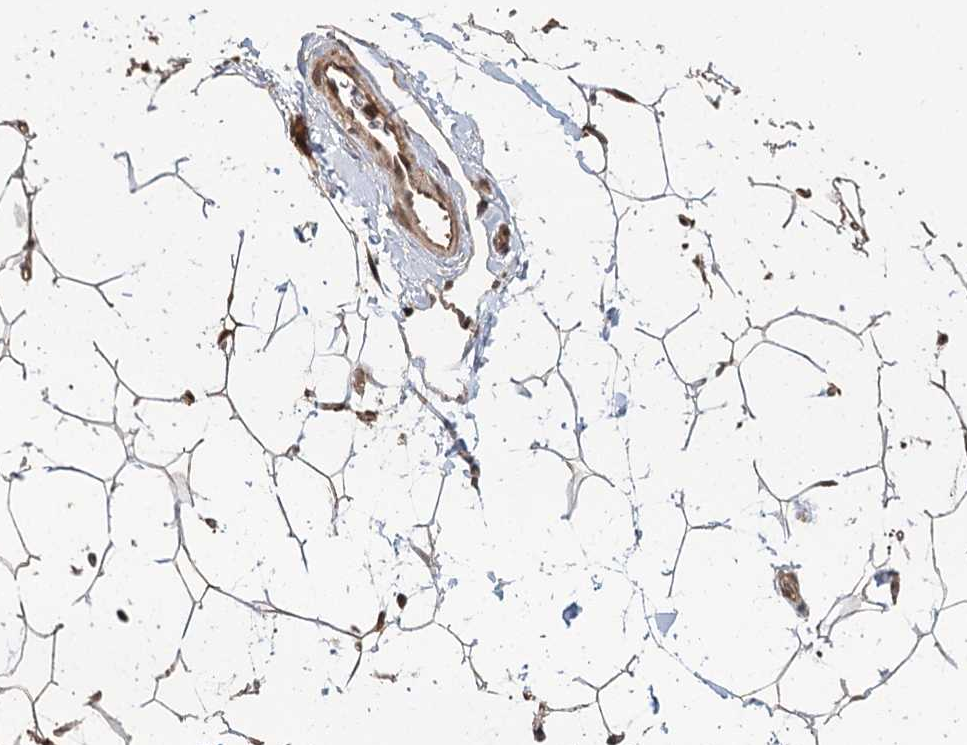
{"staining": {"intensity": "moderate", "quantity": ">75%", "location": "cytoplasmic/membranous,nuclear"}, "tissue": "adipose tissue", "cell_type": "Adipocytes", "image_type": "normal", "snomed": [{"axis": "morphology", "description": "Normal tissue, NOS"}, {"axis": "topography", "description": "Breast"}], "caption": "Immunohistochemical staining of unremarkable human adipose tissue reveals medium levels of moderate cytoplasmic/membranous,nuclear expression in about >75% of adipocytes.", "gene": "N6AMT1", "patient": {"sex": "female", "age": 26}}